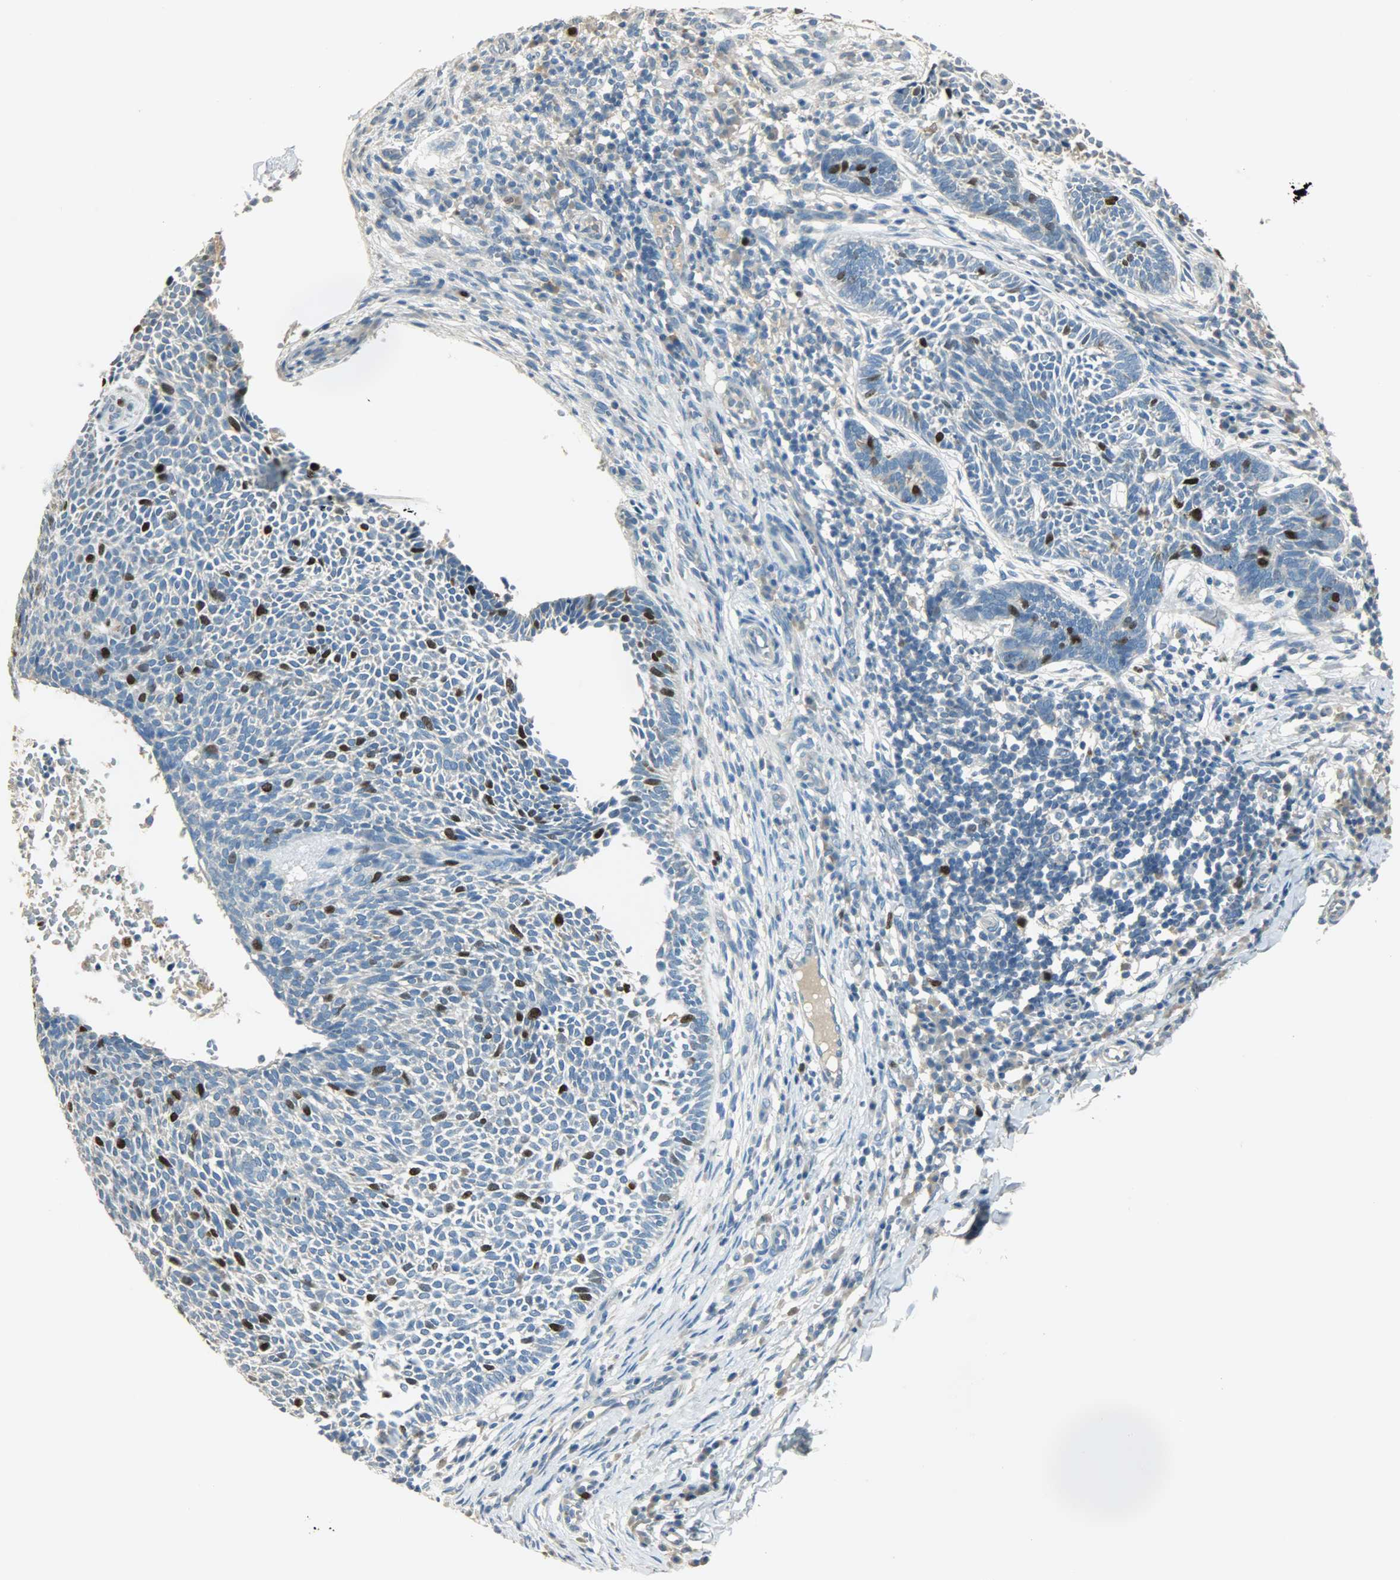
{"staining": {"intensity": "strong", "quantity": "<25%", "location": "nuclear"}, "tissue": "skin cancer", "cell_type": "Tumor cells", "image_type": "cancer", "snomed": [{"axis": "morphology", "description": "Normal tissue, NOS"}, {"axis": "morphology", "description": "Basal cell carcinoma"}, {"axis": "topography", "description": "Skin"}], "caption": "DAB immunohistochemical staining of human skin basal cell carcinoma reveals strong nuclear protein positivity in approximately <25% of tumor cells. The protein is stained brown, and the nuclei are stained in blue (DAB IHC with brightfield microscopy, high magnification).", "gene": "TPX2", "patient": {"sex": "male", "age": 87}}